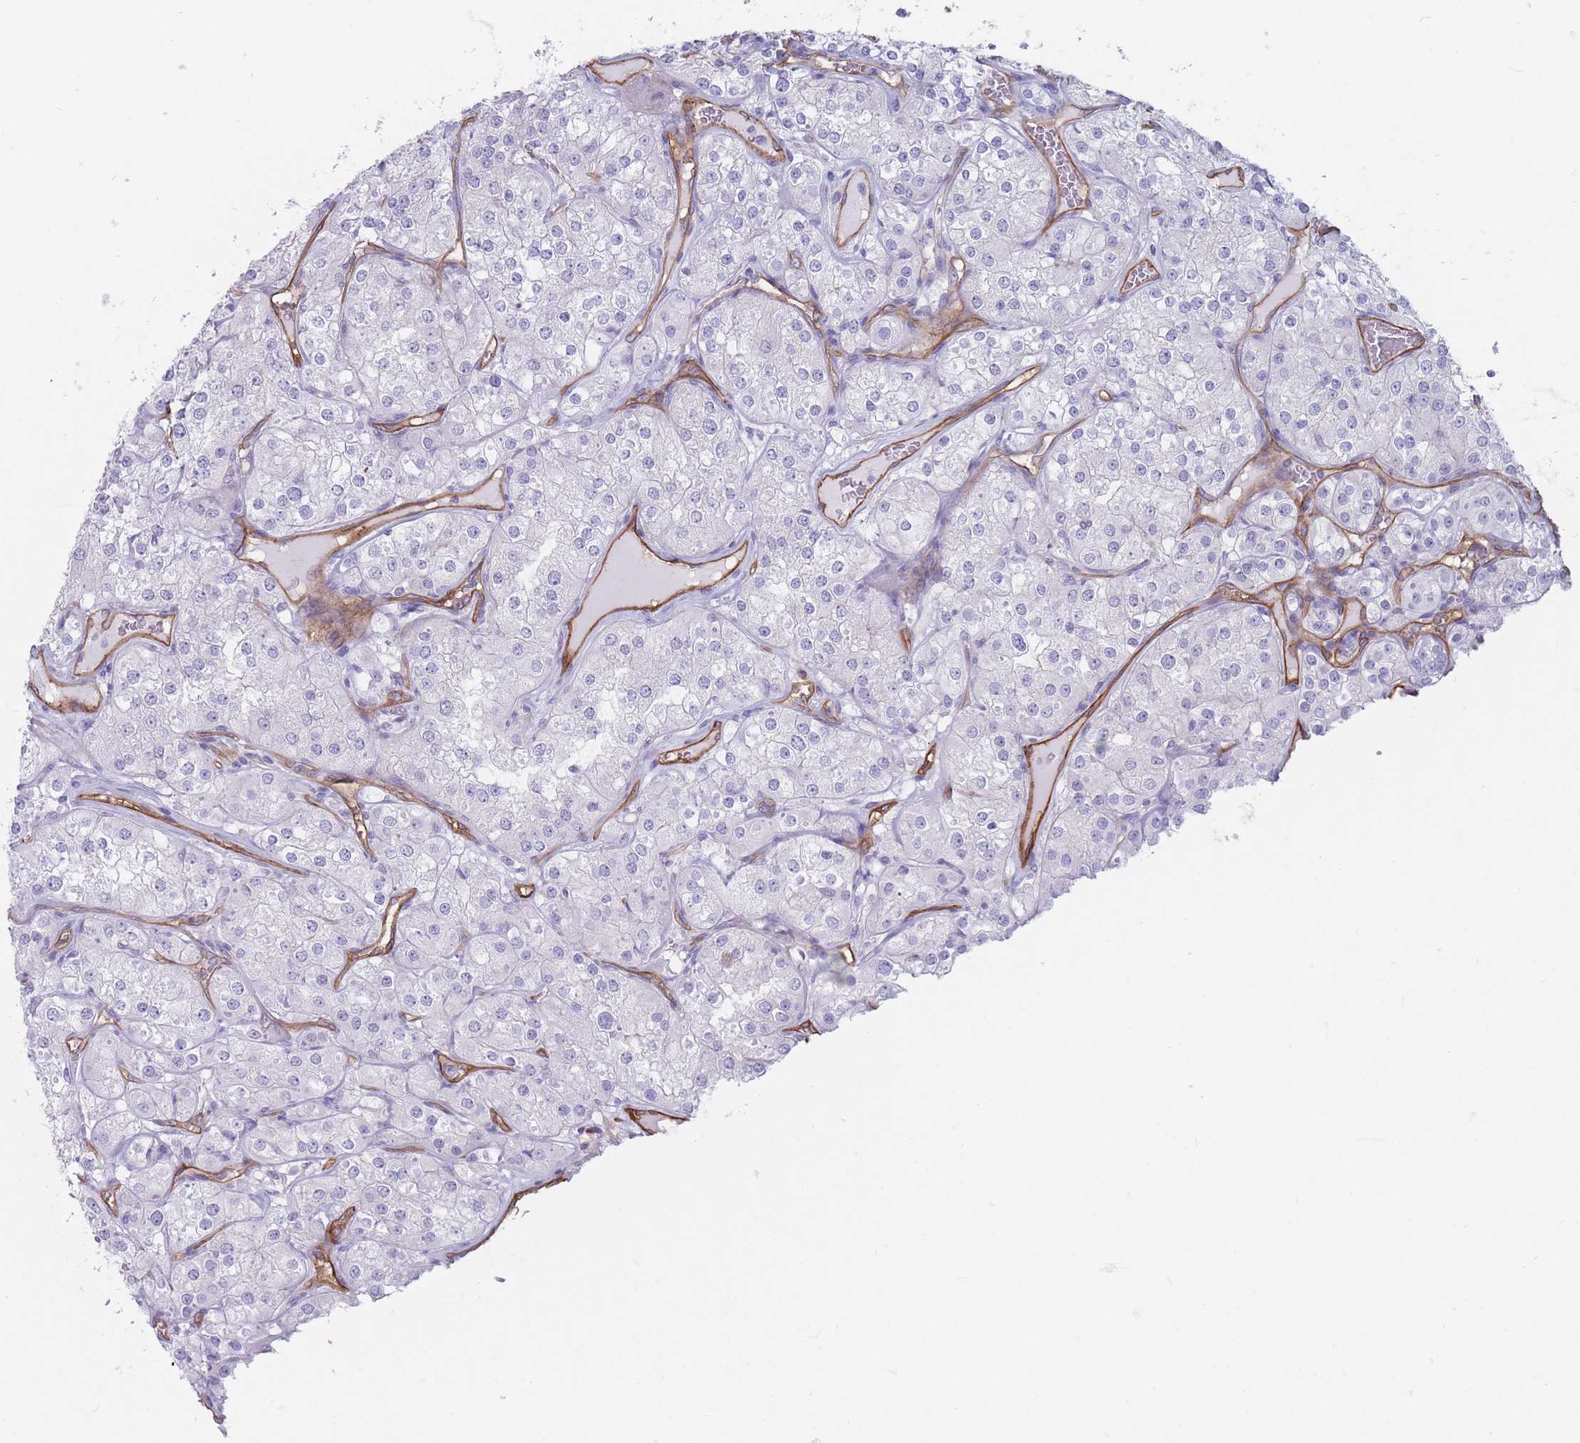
{"staining": {"intensity": "negative", "quantity": "none", "location": "none"}, "tissue": "renal cancer", "cell_type": "Tumor cells", "image_type": "cancer", "snomed": [{"axis": "morphology", "description": "Adenocarcinoma, NOS"}, {"axis": "topography", "description": "Kidney"}], "caption": "This is a image of IHC staining of renal cancer (adenocarcinoma), which shows no staining in tumor cells.", "gene": "PLPP1", "patient": {"sex": "male", "age": 77}}